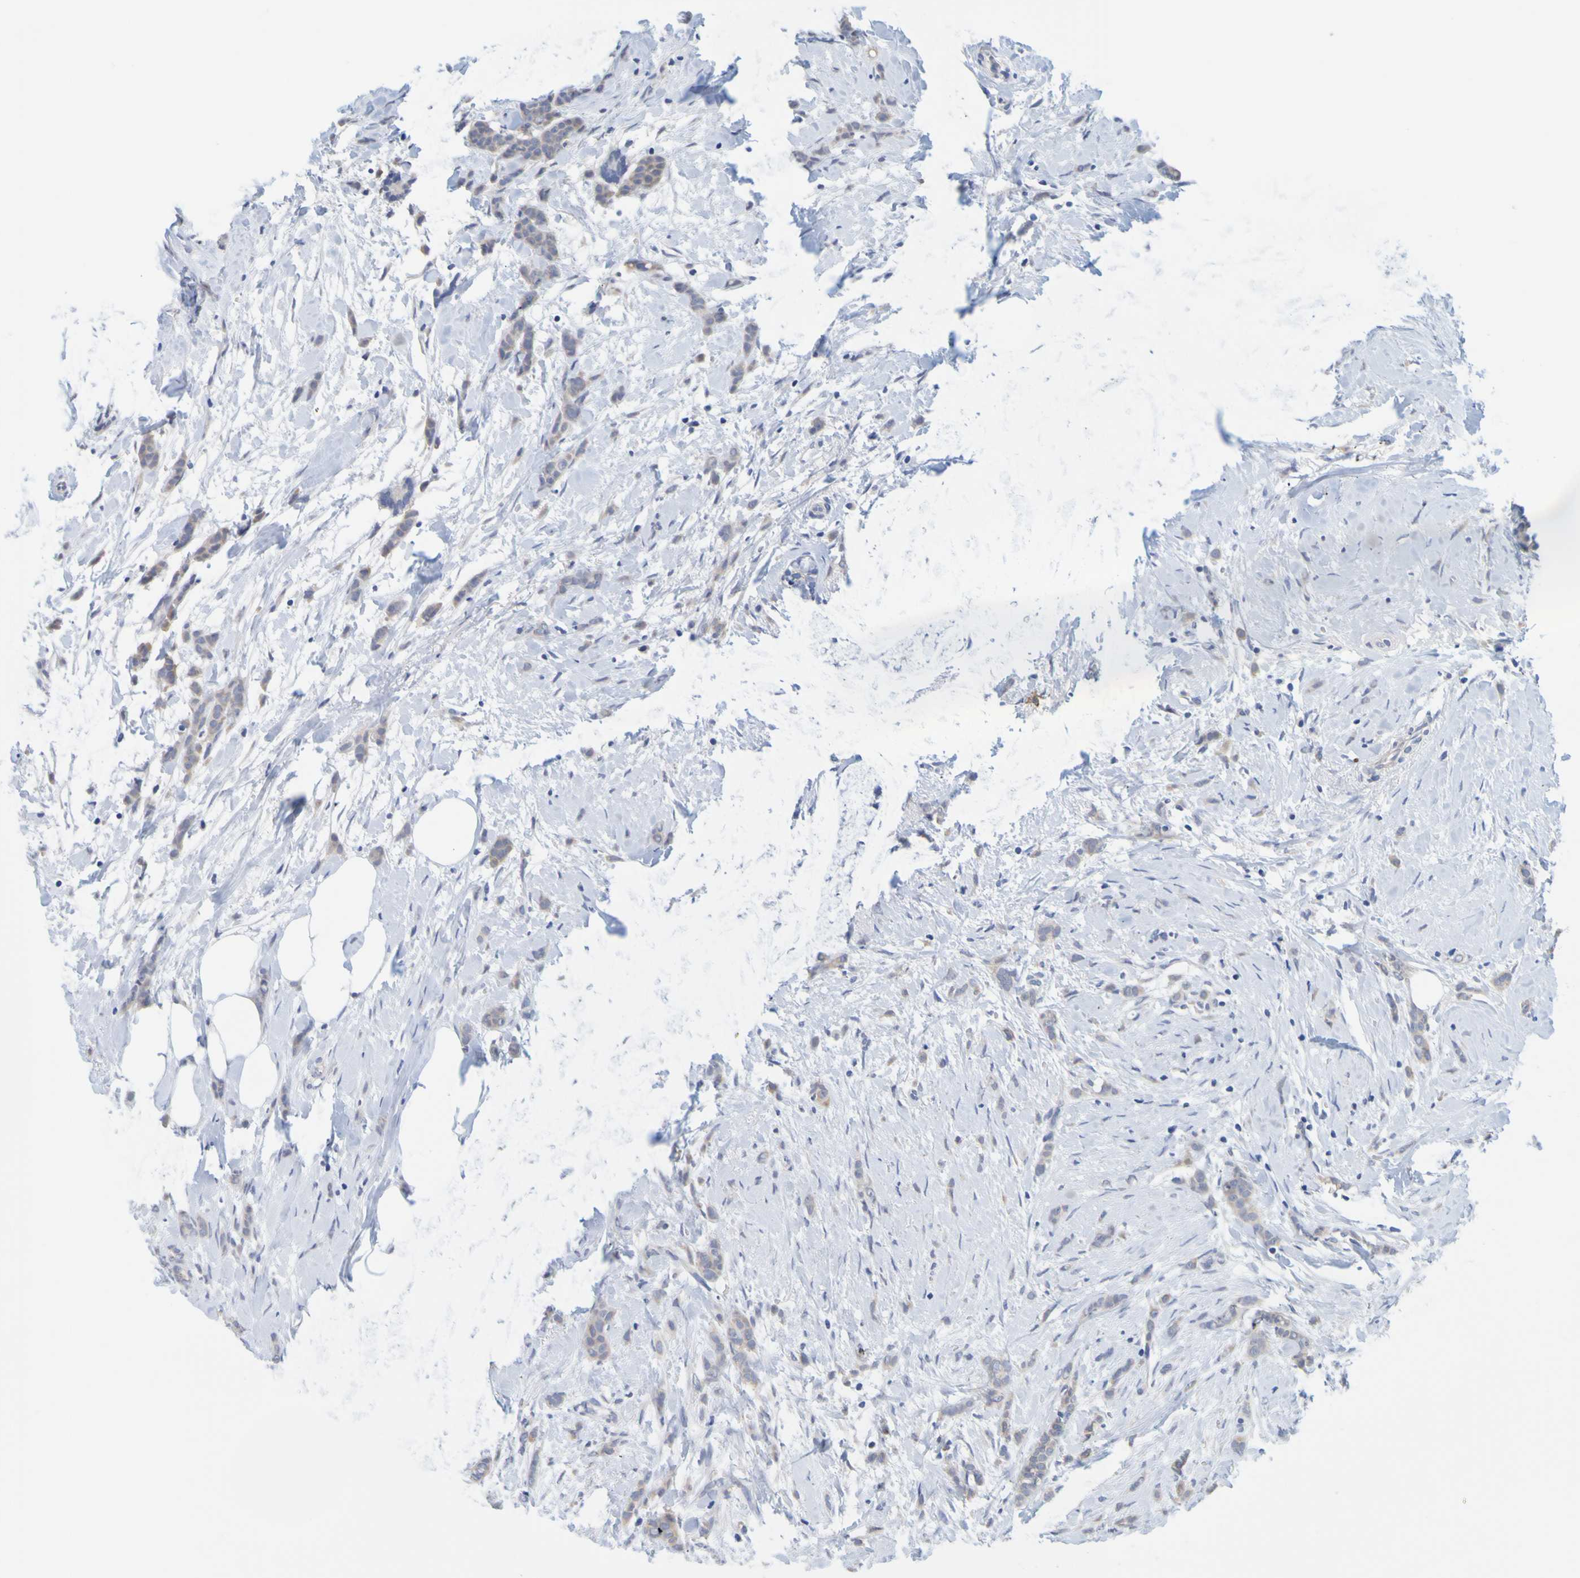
{"staining": {"intensity": "negative", "quantity": "none", "location": "none"}, "tissue": "breast cancer", "cell_type": "Tumor cells", "image_type": "cancer", "snomed": [{"axis": "morphology", "description": "Lobular carcinoma, in situ"}, {"axis": "morphology", "description": "Lobular carcinoma"}, {"axis": "topography", "description": "Breast"}], "caption": "Lobular carcinoma (breast) stained for a protein using immunohistochemistry demonstrates no positivity tumor cells.", "gene": "ENDOU", "patient": {"sex": "female", "age": 41}}